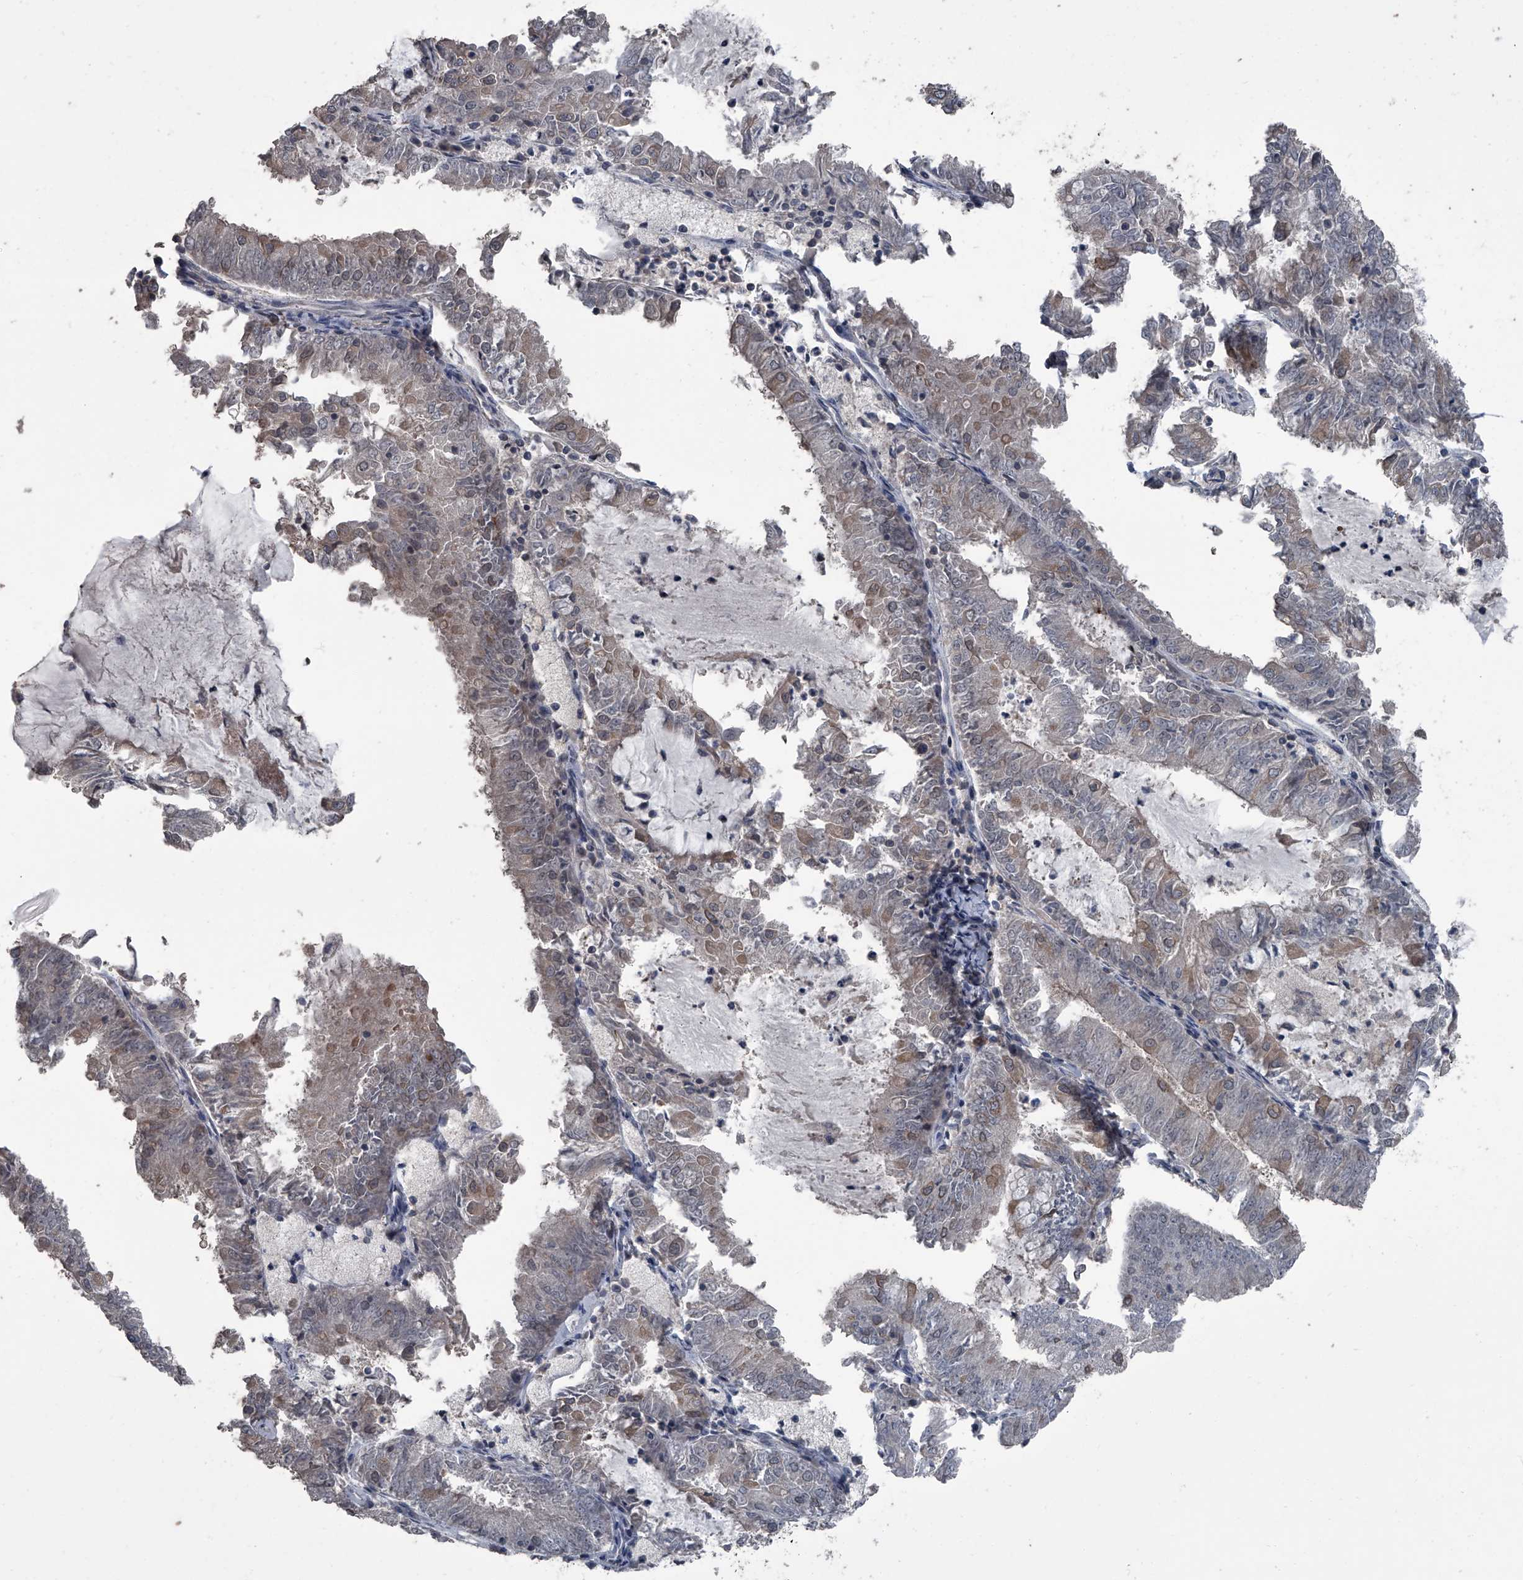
{"staining": {"intensity": "weak", "quantity": "<25%", "location": "cytoplasmic/membranous,nuclear"}, "tissue": "endometrial cancer", "cell_type": "Tumor cells", "image_type": "cancer", "snomed": [{"axis": "morphology", "description": "Adenocarcinoma, NOS"}, {"axis": "topography", "description": "Endometrium"}], "caption": "The immunohistochemistry micrograph has no significant positivity in tumor cells of endometrial adenocarcinoma tissue. (DAB immunohistochemistry with hematoxylin counter stain).", "gene": "OARD1", "patient": {"sex": "female", "age": 57}}